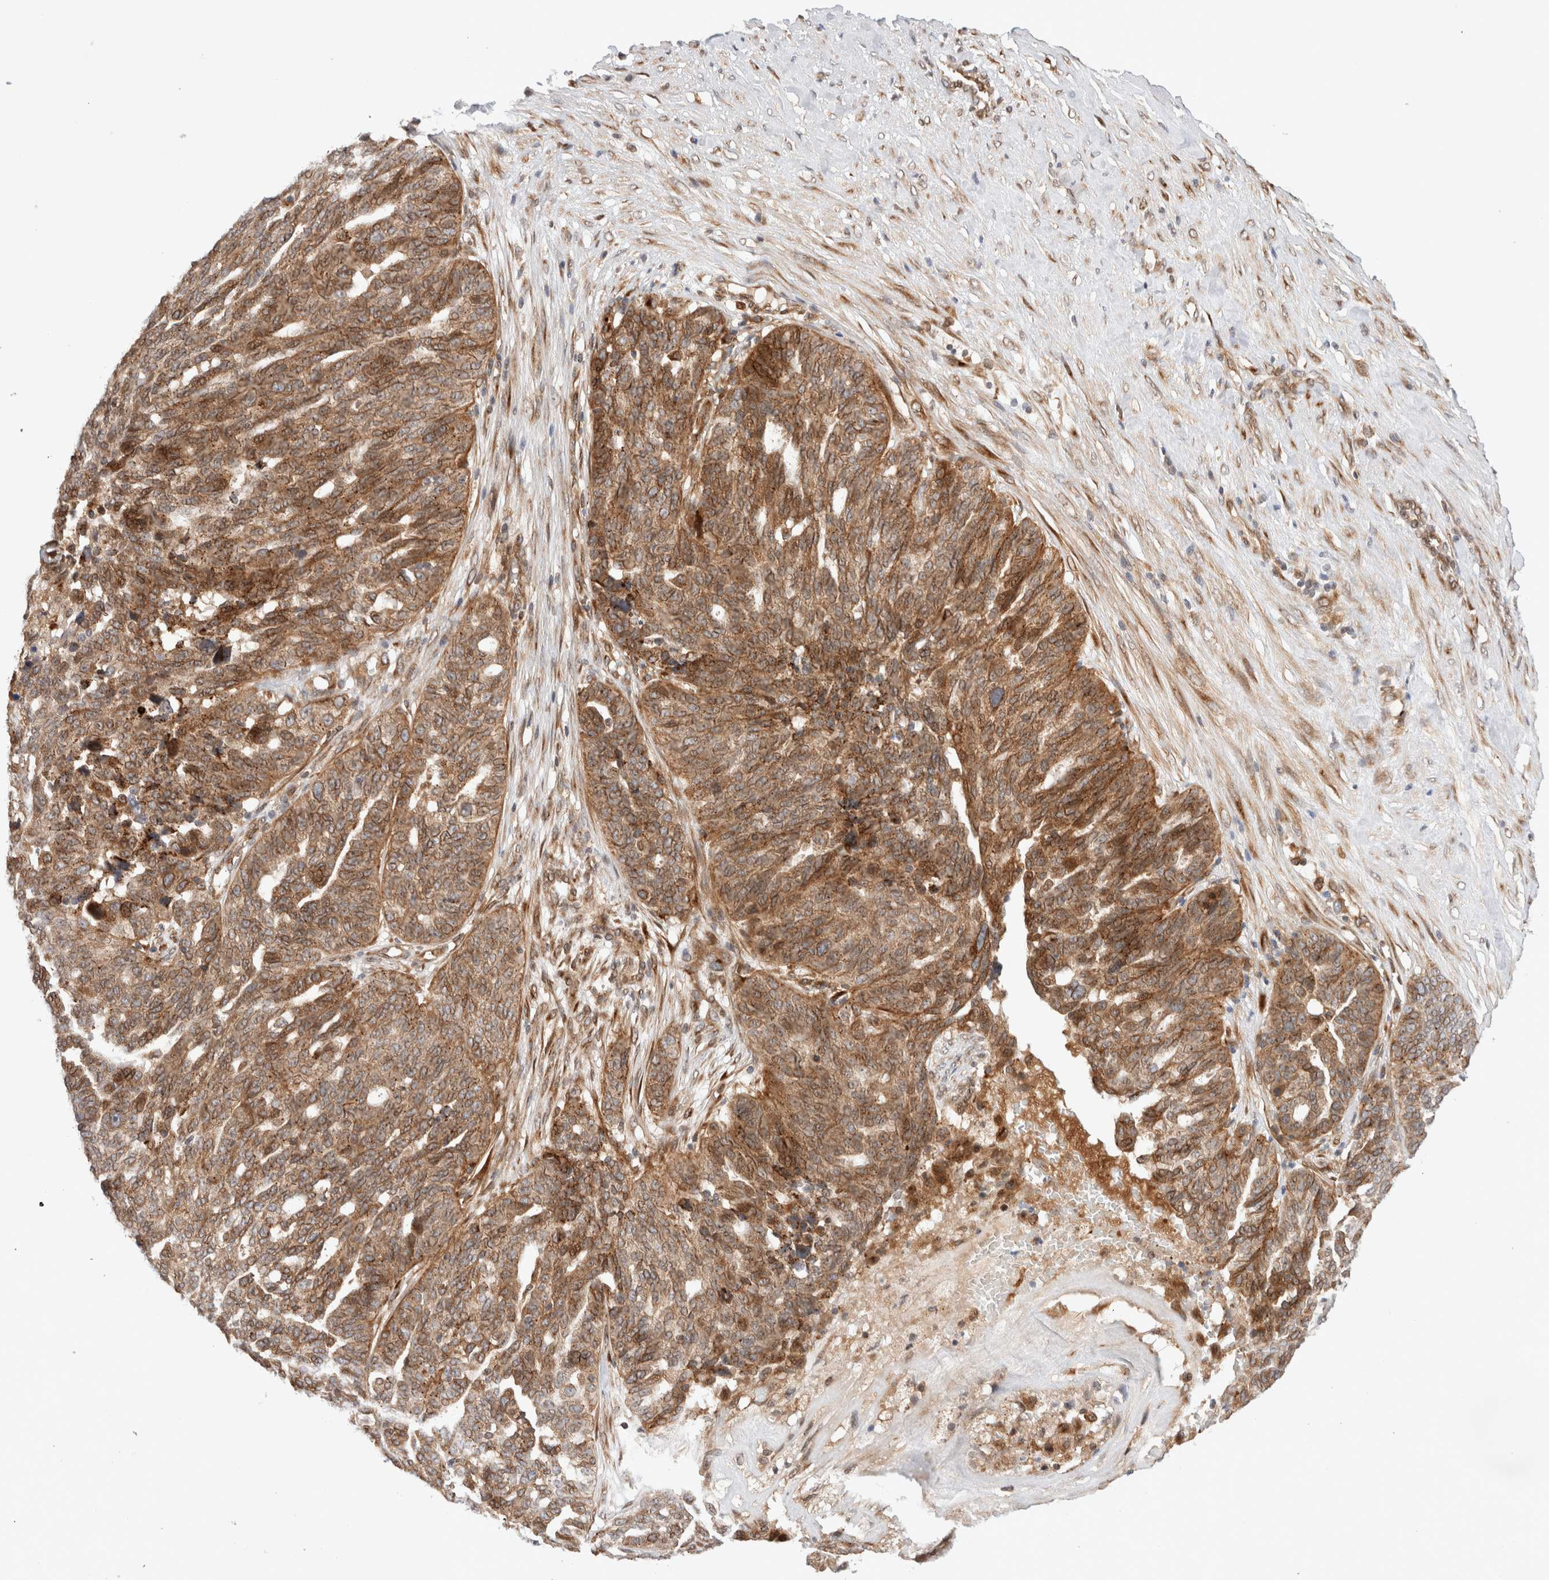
{"staining": {"intensity": "moderate", "quantity": ">75%", "location": "cytoplasmic/membranous"}, "tissue": "ovarian cancer", "cell_type": "Tumor cells", "image_type": "cancer", "snomed": [{"axis": "morphology", "description": "Cystadenocarcinoma, serous, NOS"}, {"axis": "topography", "description": "Ovary"}], "caption": "Human serous cystadenocarcinoma (ovarian) stained for a protein (brown) shows moderate cytoplasmic/membranous positive positivity in about >75% of tumor cells.", "gene": "GCN1", "patient": {"sex": "female", "age": 59}}